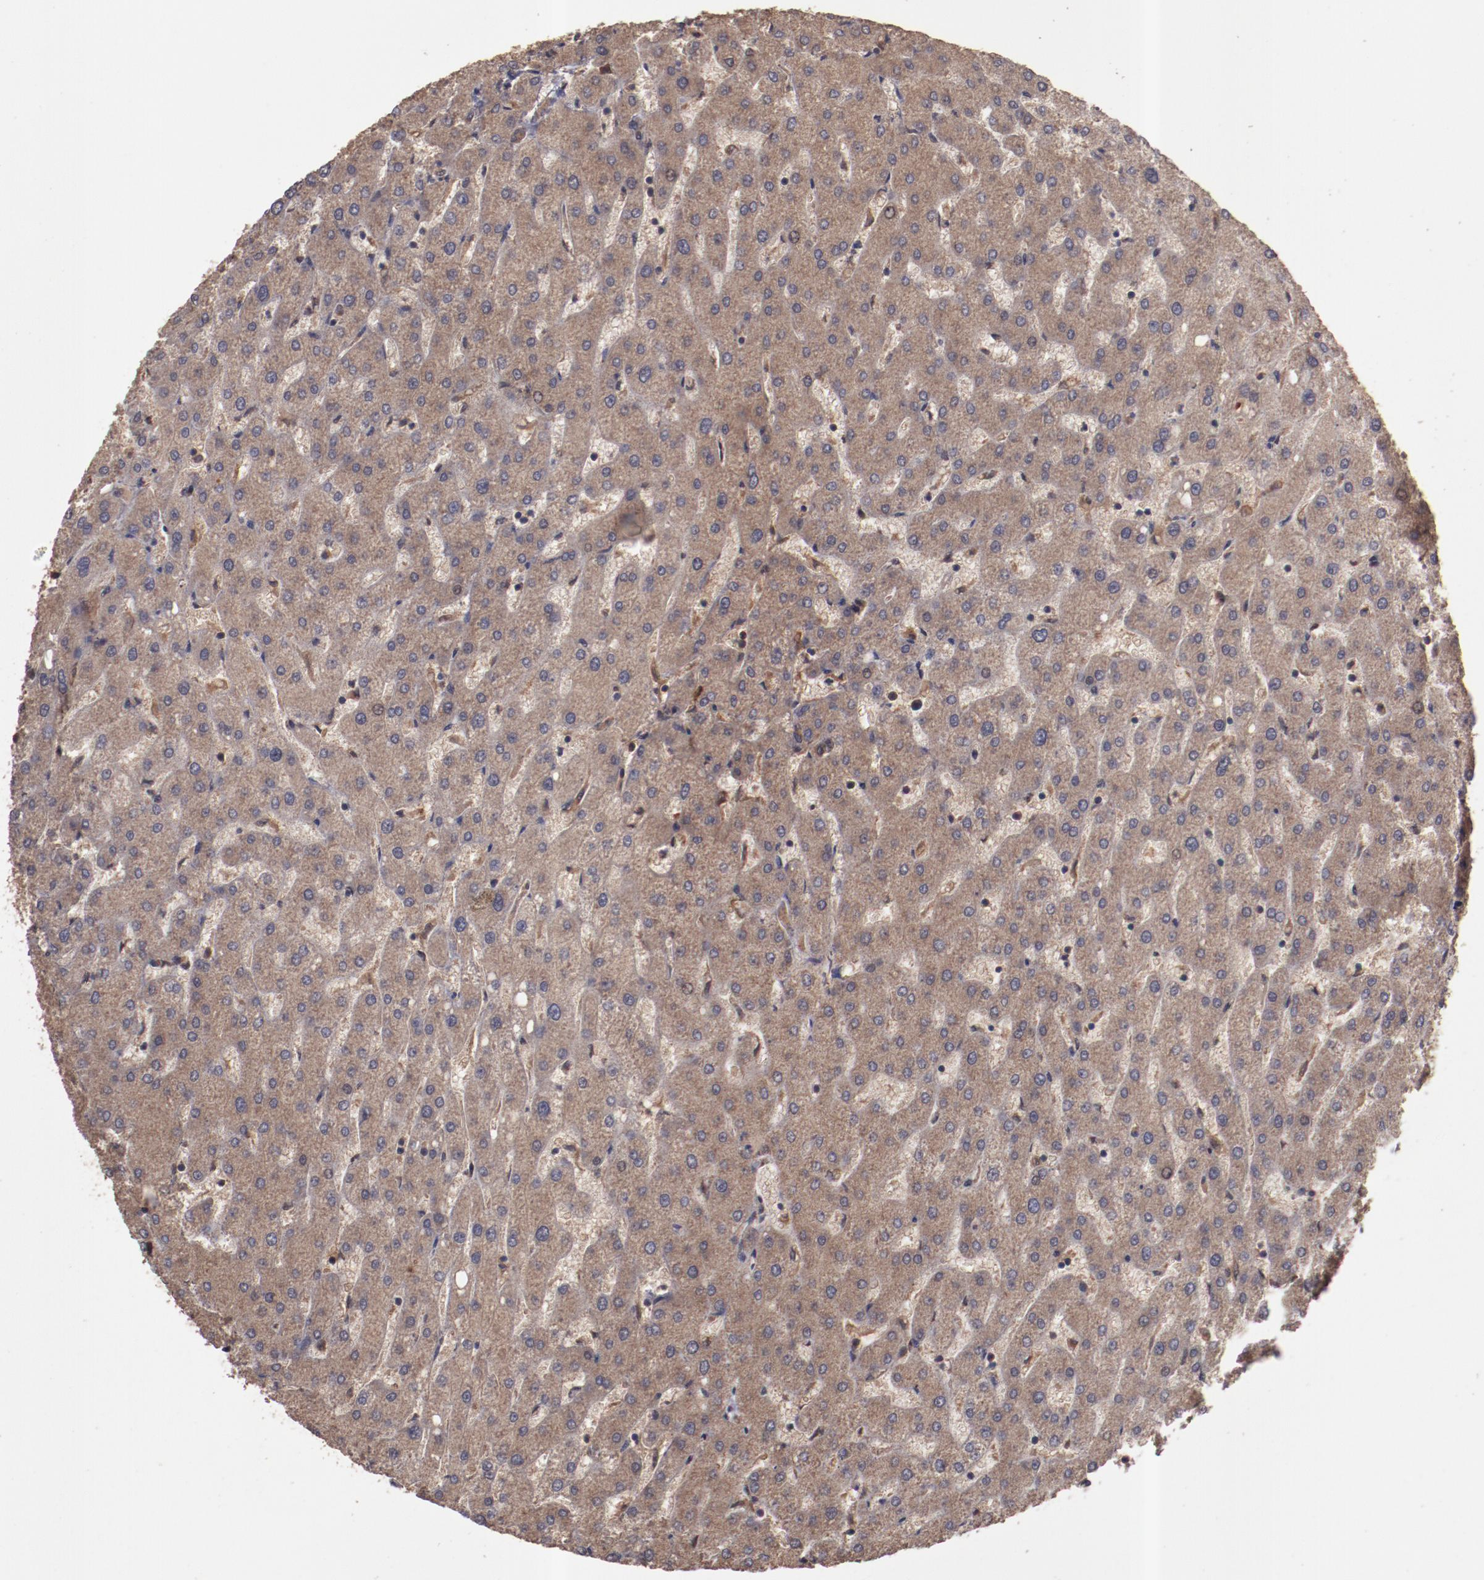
{"staining": {"intensity": "strong", "quantity": ">75%", "location": "cytoplasmic/membranous"}, "tissue": "liver", "cell_type": "Cholangiocytes", "image_type": "normal", "snomed": [{"axis": "morphology", "description": "Normal tissue, NOS"}, {"axis": "topography", "description": "Liver"}], "caption": "Approximately >75% of cholangiocytes in unremarkable liver exhibit strong cytoplasmic/membranous protein expression as visualized by brown immunohistochemical staining.", "gene": "TXNDC16", "patient": {"sex": "male", "age": 67}}